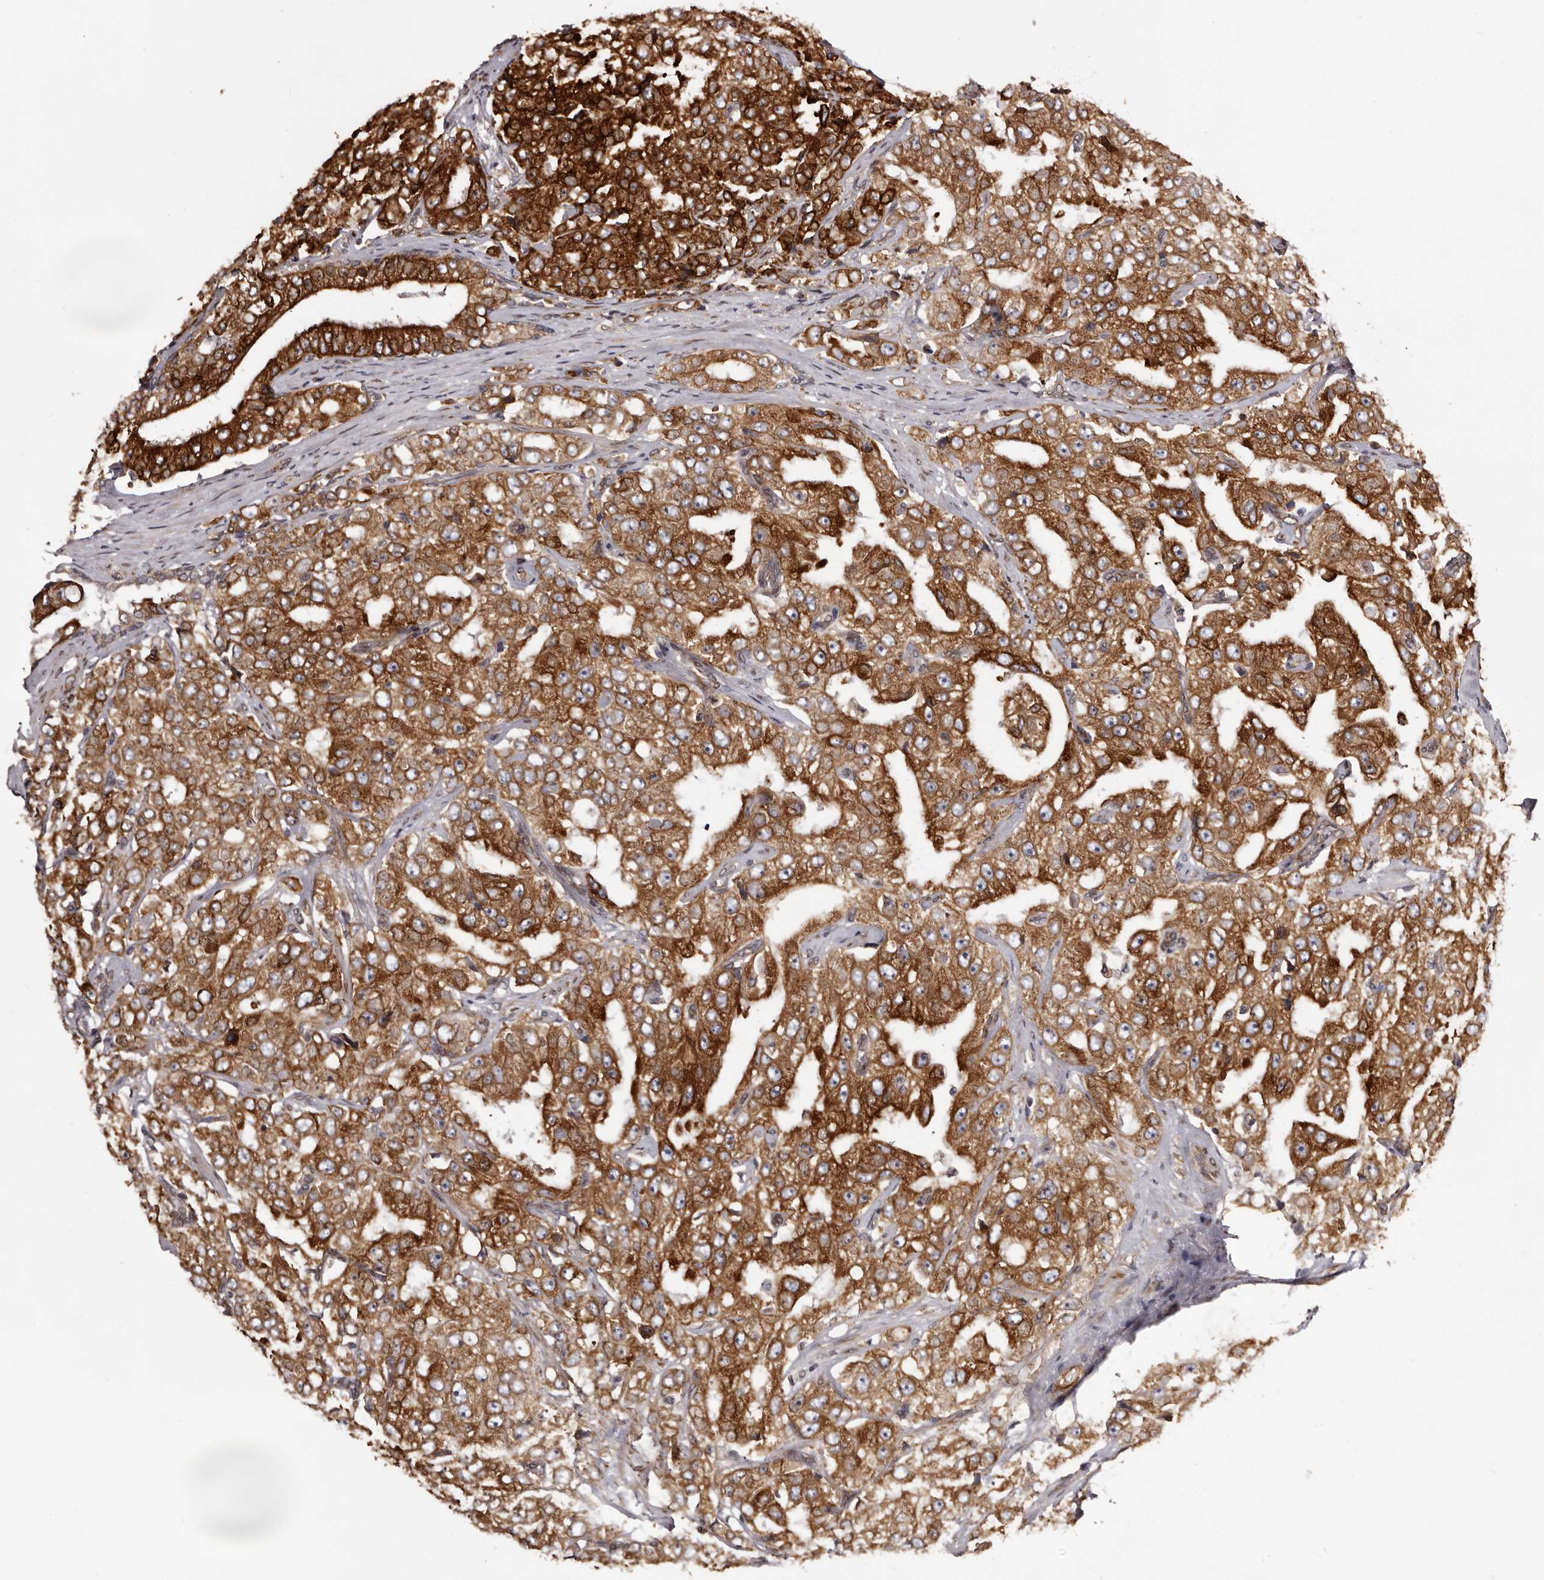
{"staining": {"intensity": "strong", "quantity": ">75%", "location": "cytoplasmic/membranous"}, "tissue": "prostate cancer", "cell_type": "Tumor cells", "image_type": "cancer", "snomed": [{"axis": "morphology", "description": "Adenocarcinoma, High grade"}, {"axis": "topography", "description": "Prostate"}], "caption": "This micrograph demonstrates high-grade adenocarcinoma (prostate) stained with IHC to label a protein in brown. The cytoplasmic/membranous of tumor cells show strong positivity for the protein. Nuclei are counter-stained blue.", "gene": "C4orf3", "patient": {"sex": "male", "age": 58}}